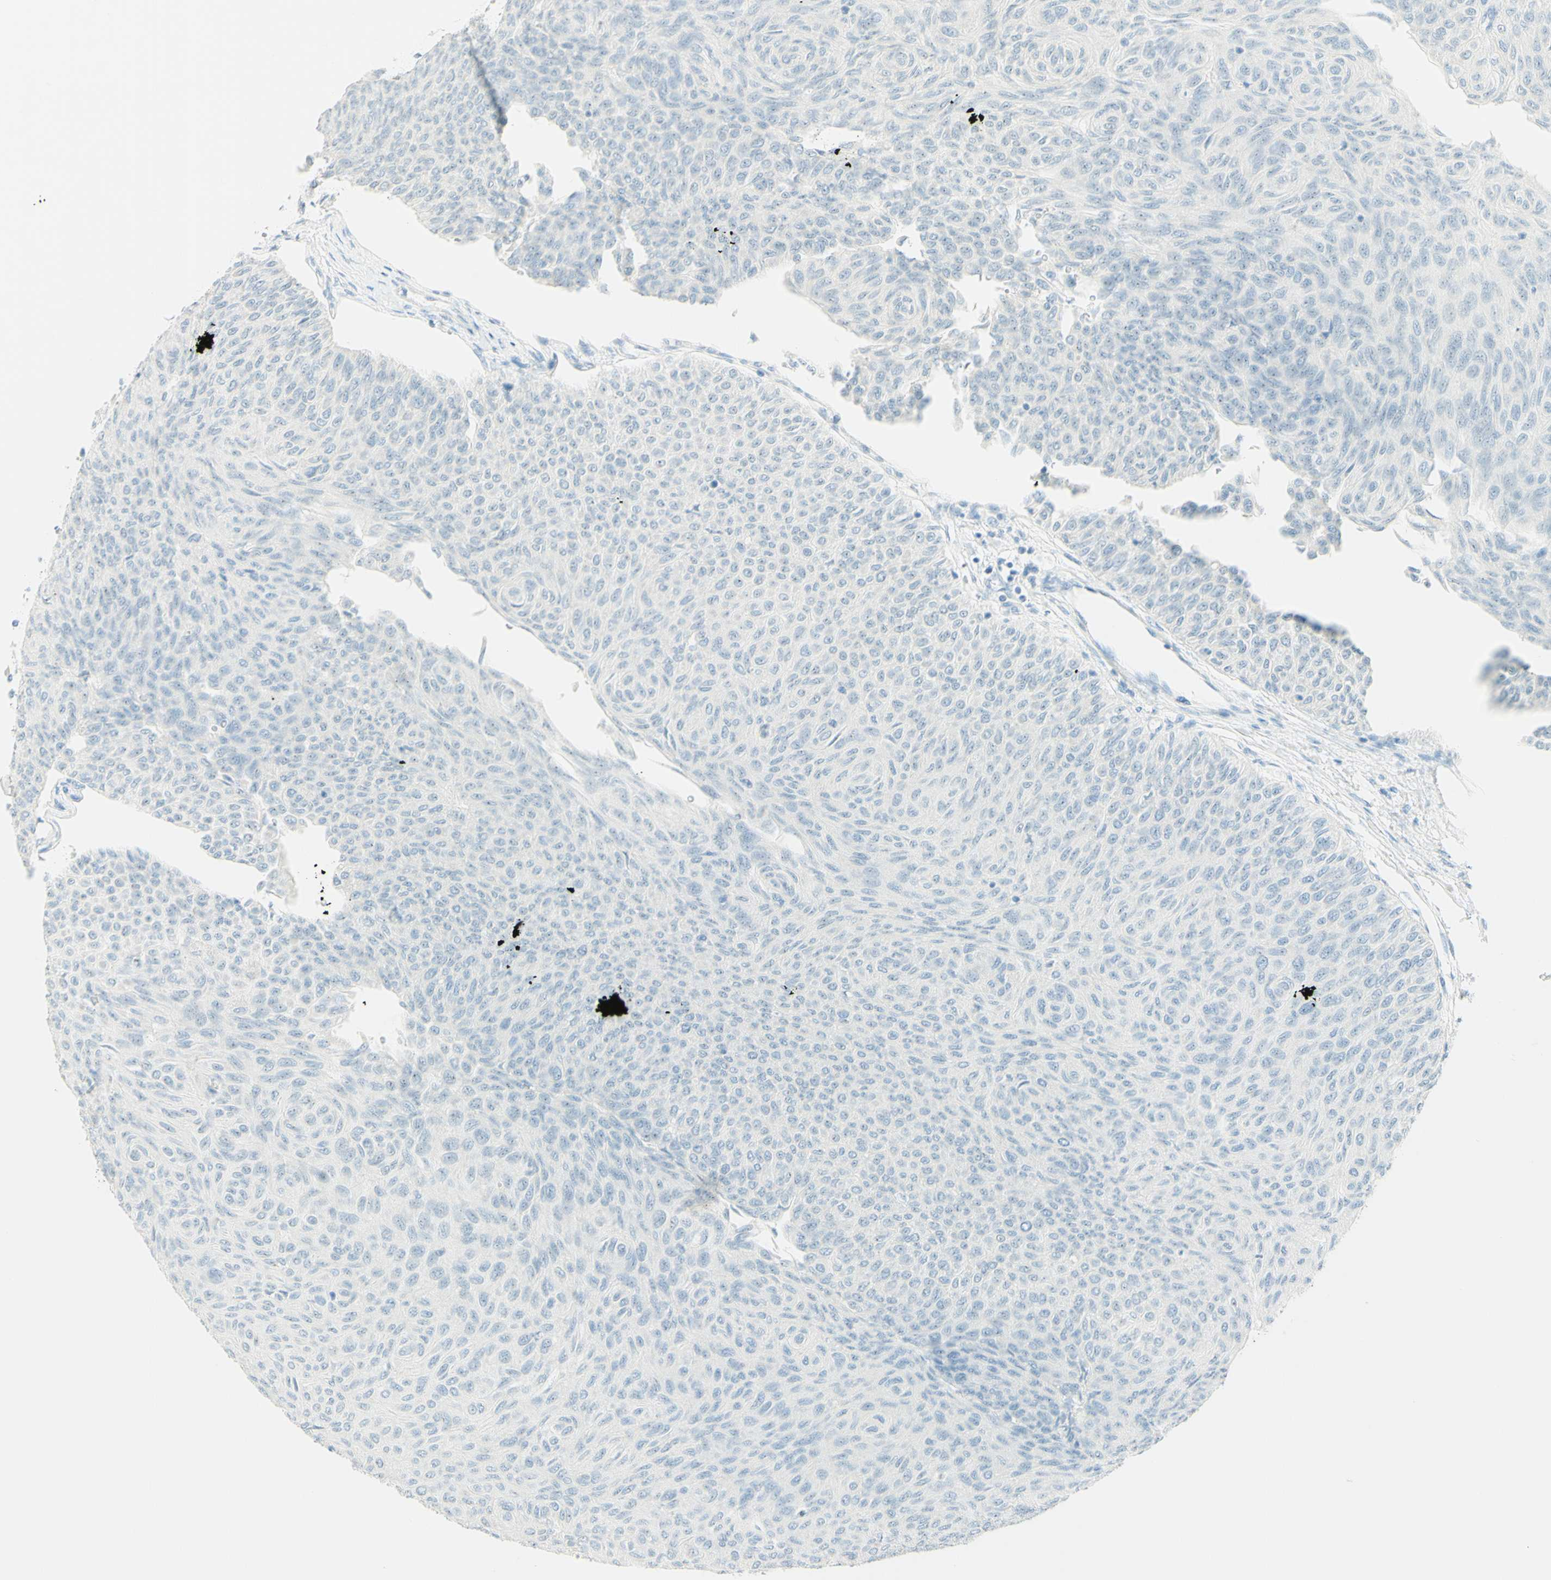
{"staining": {"intensity": "negative", "quantity": "none", "location": "none"}, "tissue": "urothelial cancer", "cell_type": "Tumor cells", "image_type": "cancer", "snomed": [{"axis": "morphology", "description": "Urothelial carcinoma, Low grade"}, {"axis": "topography", "description": "Urinary bladder"}], "caption": "Immunohistochemical staining of urothelial carcinoma (low-grade) shows no significant expression in tumor cells. Brightfield microscopy of immunohistochemistry (IHC) stained with DAB (brown) and hematoxylin (blue), captured at high magnification.", "gene": "FMR1NB", "patient": {"sex": "male", "age": 78}}